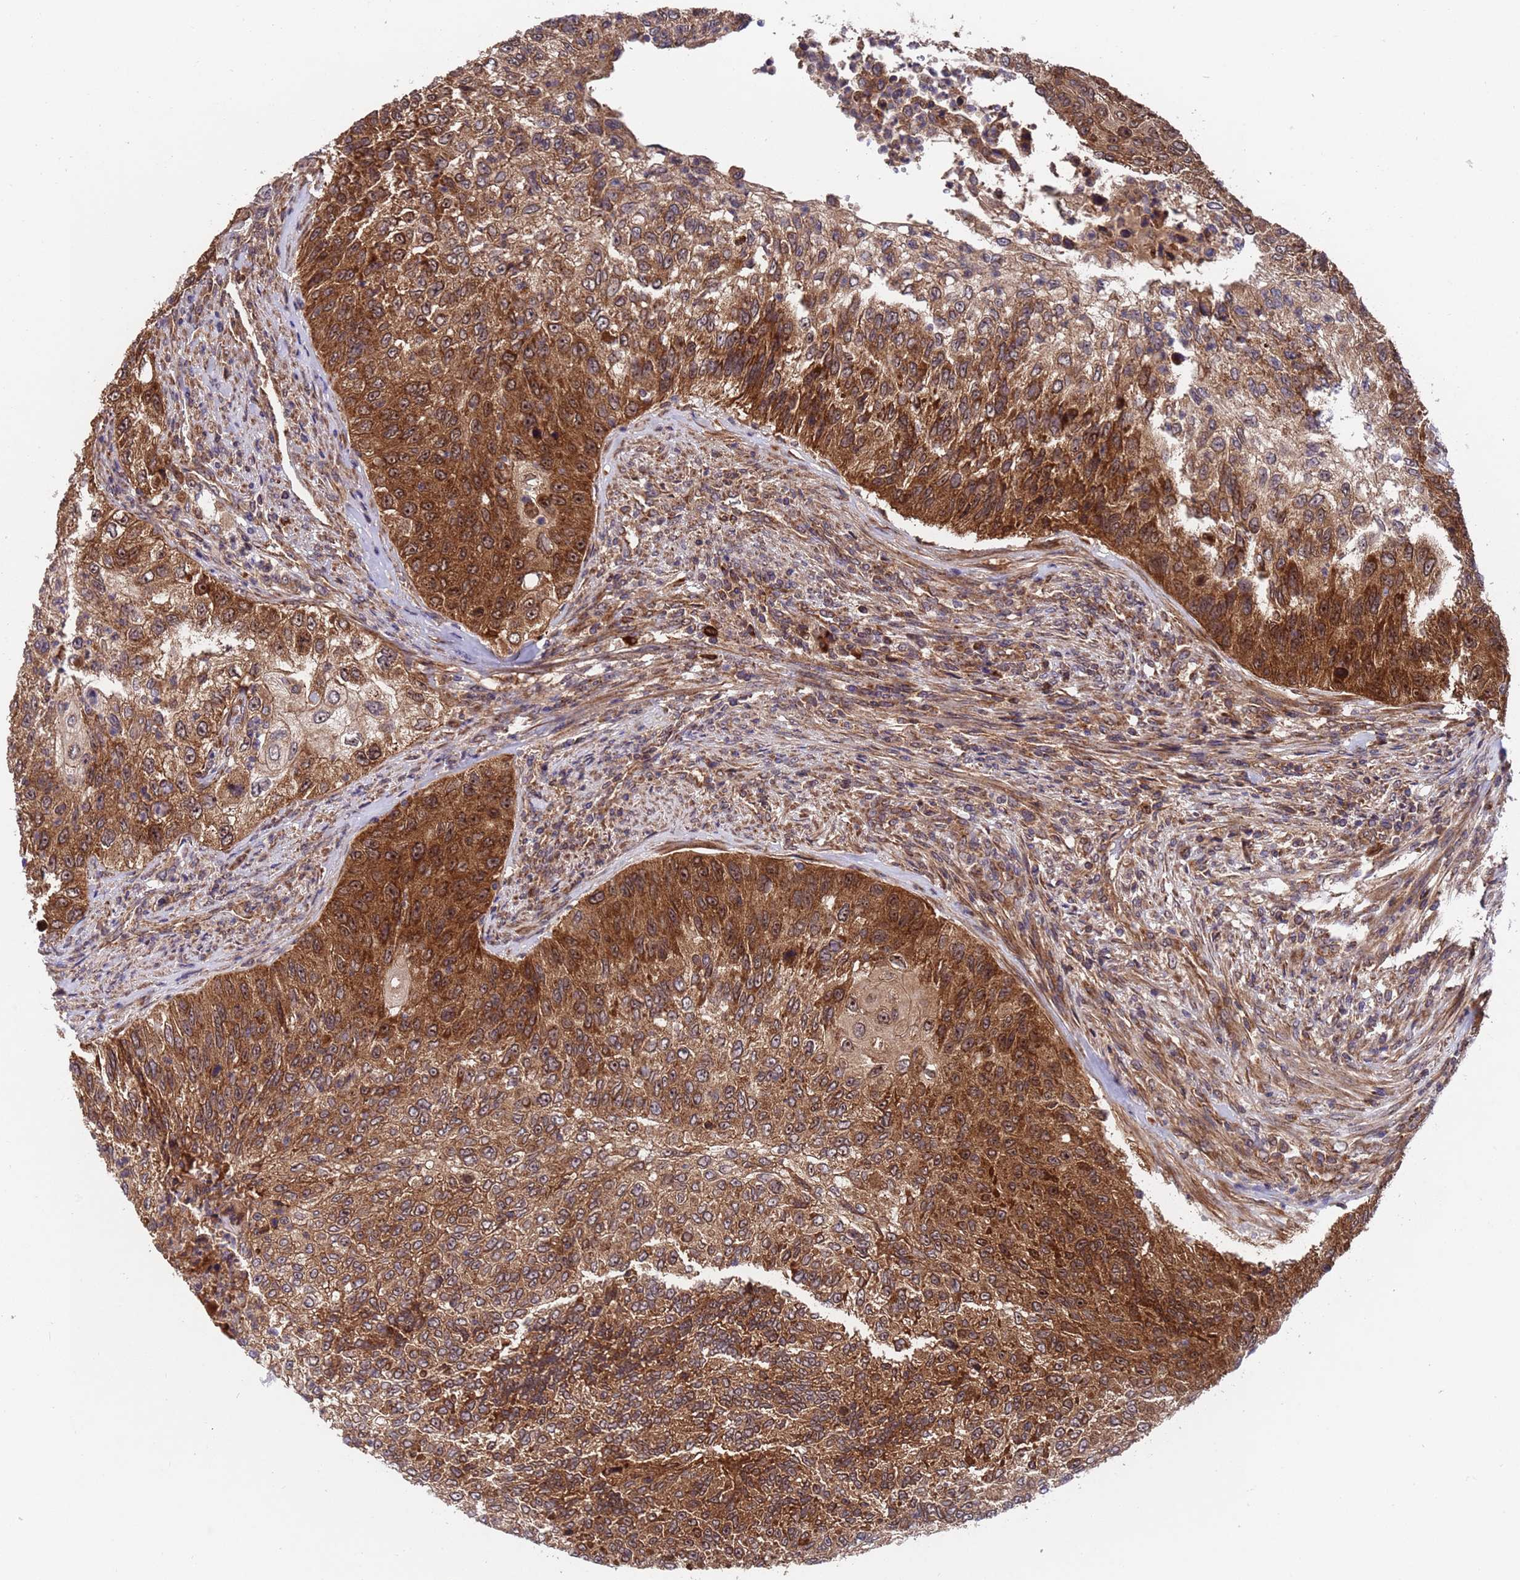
{"staining": {"intensity": "strong", "quantity": ">75%", "location": "cytoplasmic/membranous"}, "tissue": "urothelial cancer", "cell_type": "Tumor cells", "image_type": "cancer", "snomed": [{"axis": "morphology", "description": "Urothelial carcinoma, High grade"}, {"axis": "topography", "description": "Urinary bladder"}], "caption": "Human high-grade urothelial carcinoma stained for a protein (brown) displays strong cytoplasmic/membranous positive positivity in about >75% of tumor cells.", "gene": "TSR3", "patient": {"sex": "female", "age": 60}}